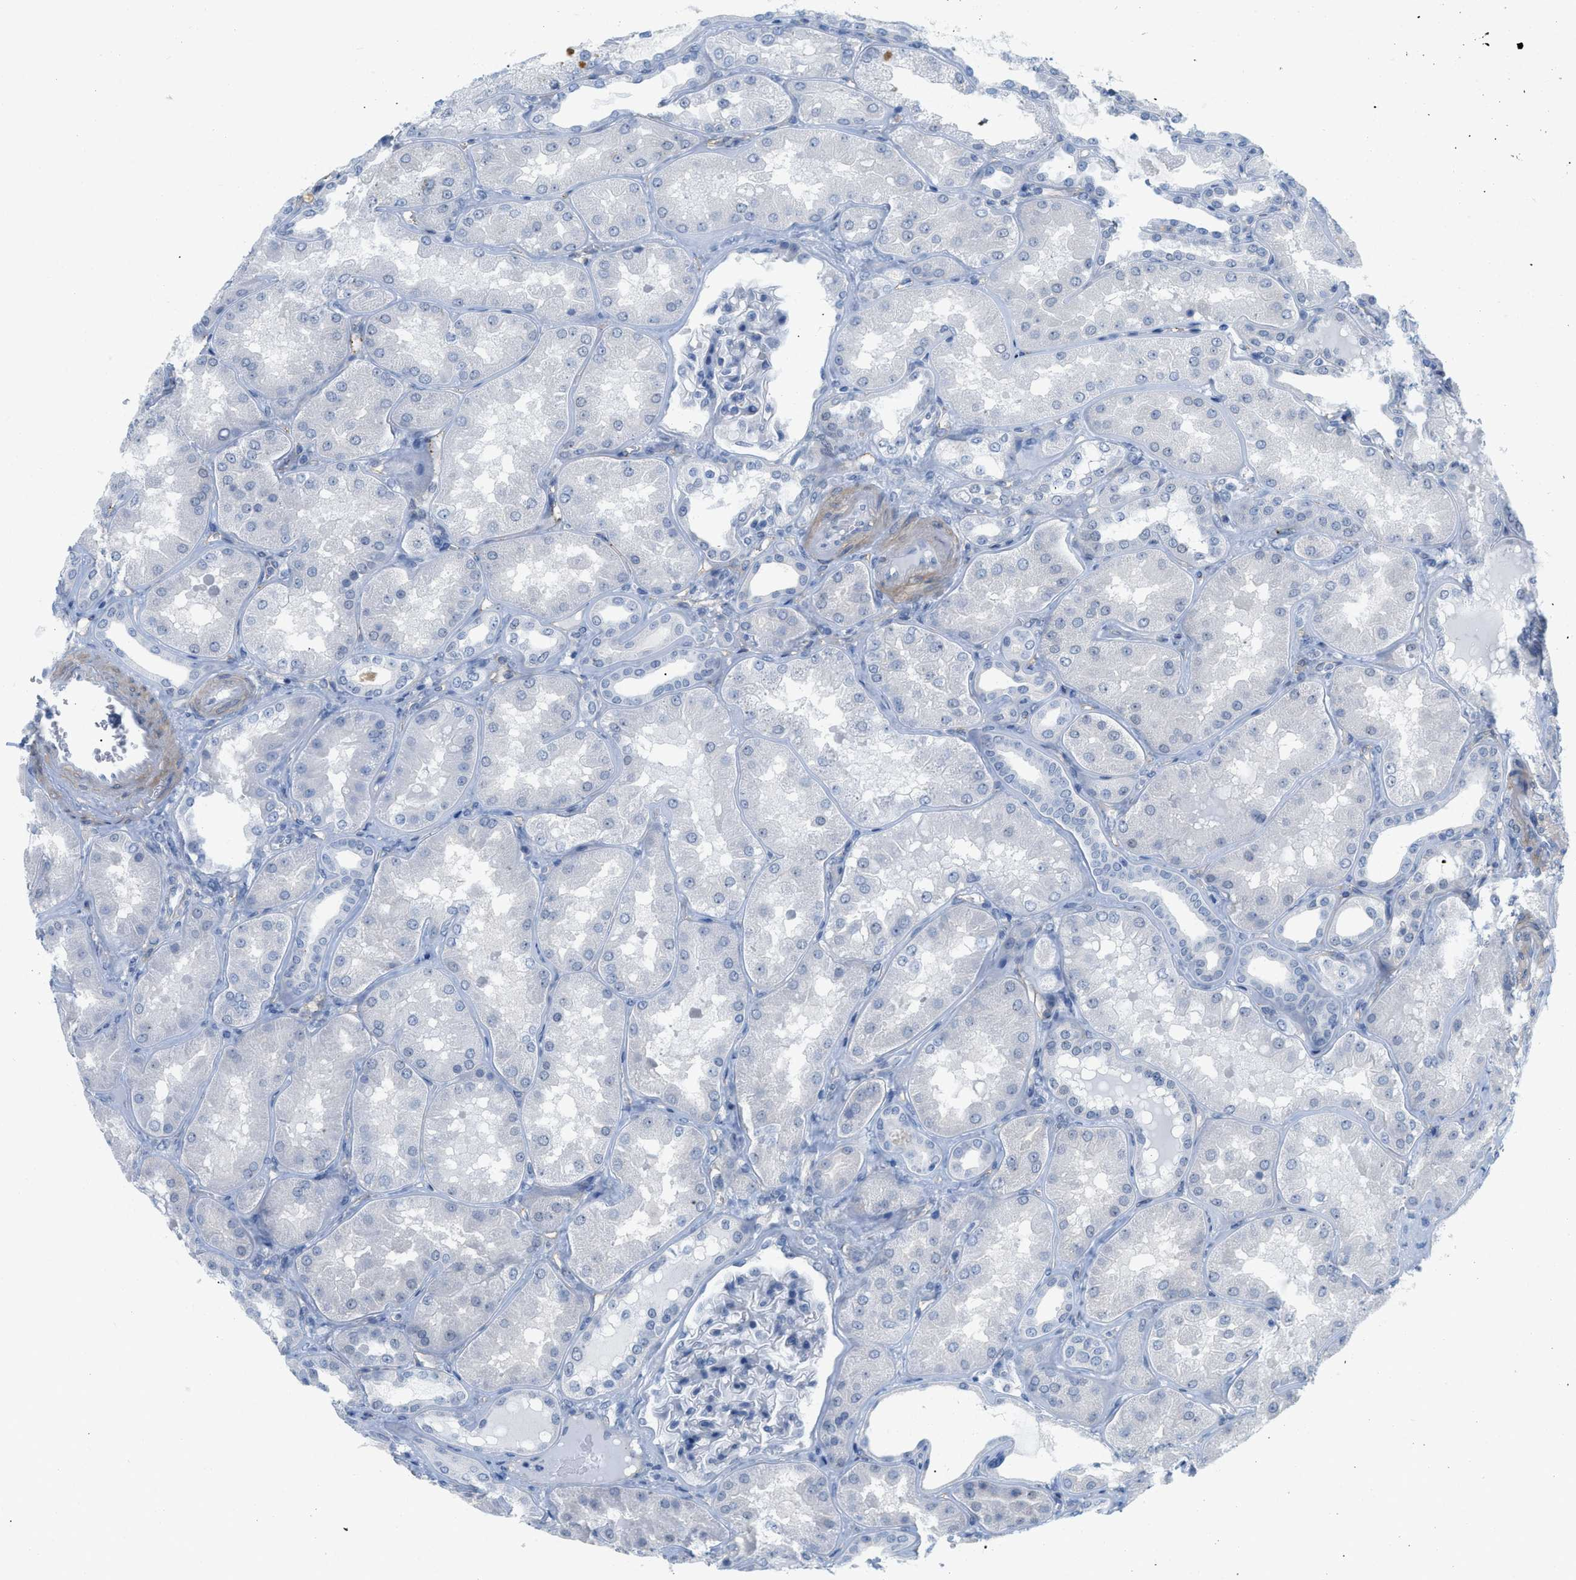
{"staining": {"intensity": "negative", "quantity": "none", "location": "none"}, "tissue": "kidney", "cell_type": "Cells in glomeruli", "image_type": "normal", "snomed": [{"axis": "morphology", "description": "Normal tissue, NOS"}, {"axis": "topography", "description": "Kidney"}], "caption": "The image displays no staining of cells in glomeruli in normal kidney.", "gene": "HLTF", "patient": {"sex": "female", "age": 56}}